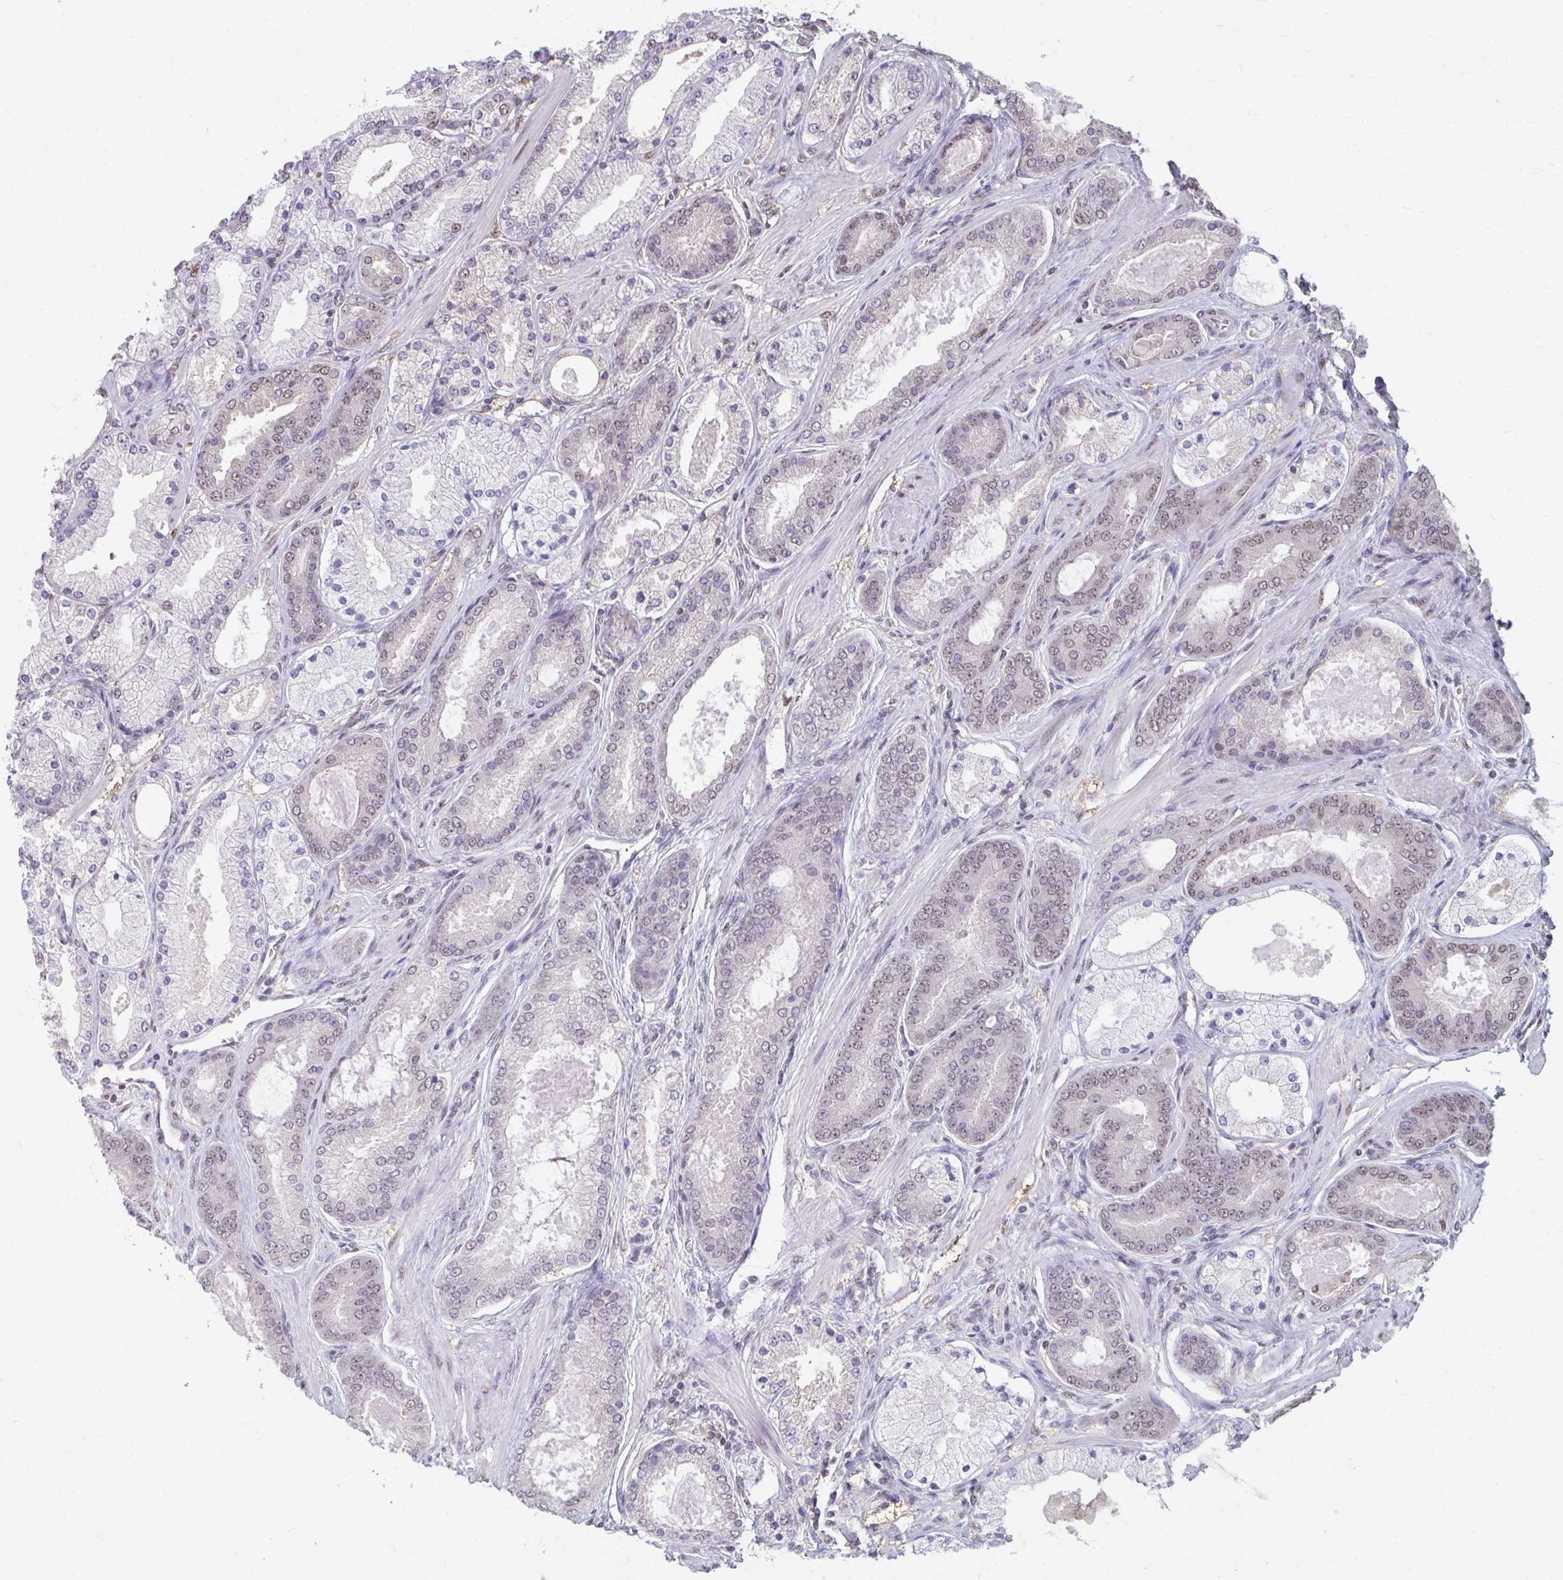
{"staining": {"intensity": "weak", "quantity": "<25%", "location": "nuclear"}, "tissue": "prostate cancer", "cell_type": "Tumor cells", "image_type": "cancer", "snomed": [{"axis": "morphology", "description": "Adenocarcinoma, High grade"}, {"axis": "topography", "description": "Prostate"}], "caption": "Tumor cells are negative for protein expression in human high-grade adenocarcinoma (prostate).", "gene": "ING4", "patient": {"sex": "male", "age": 63}}